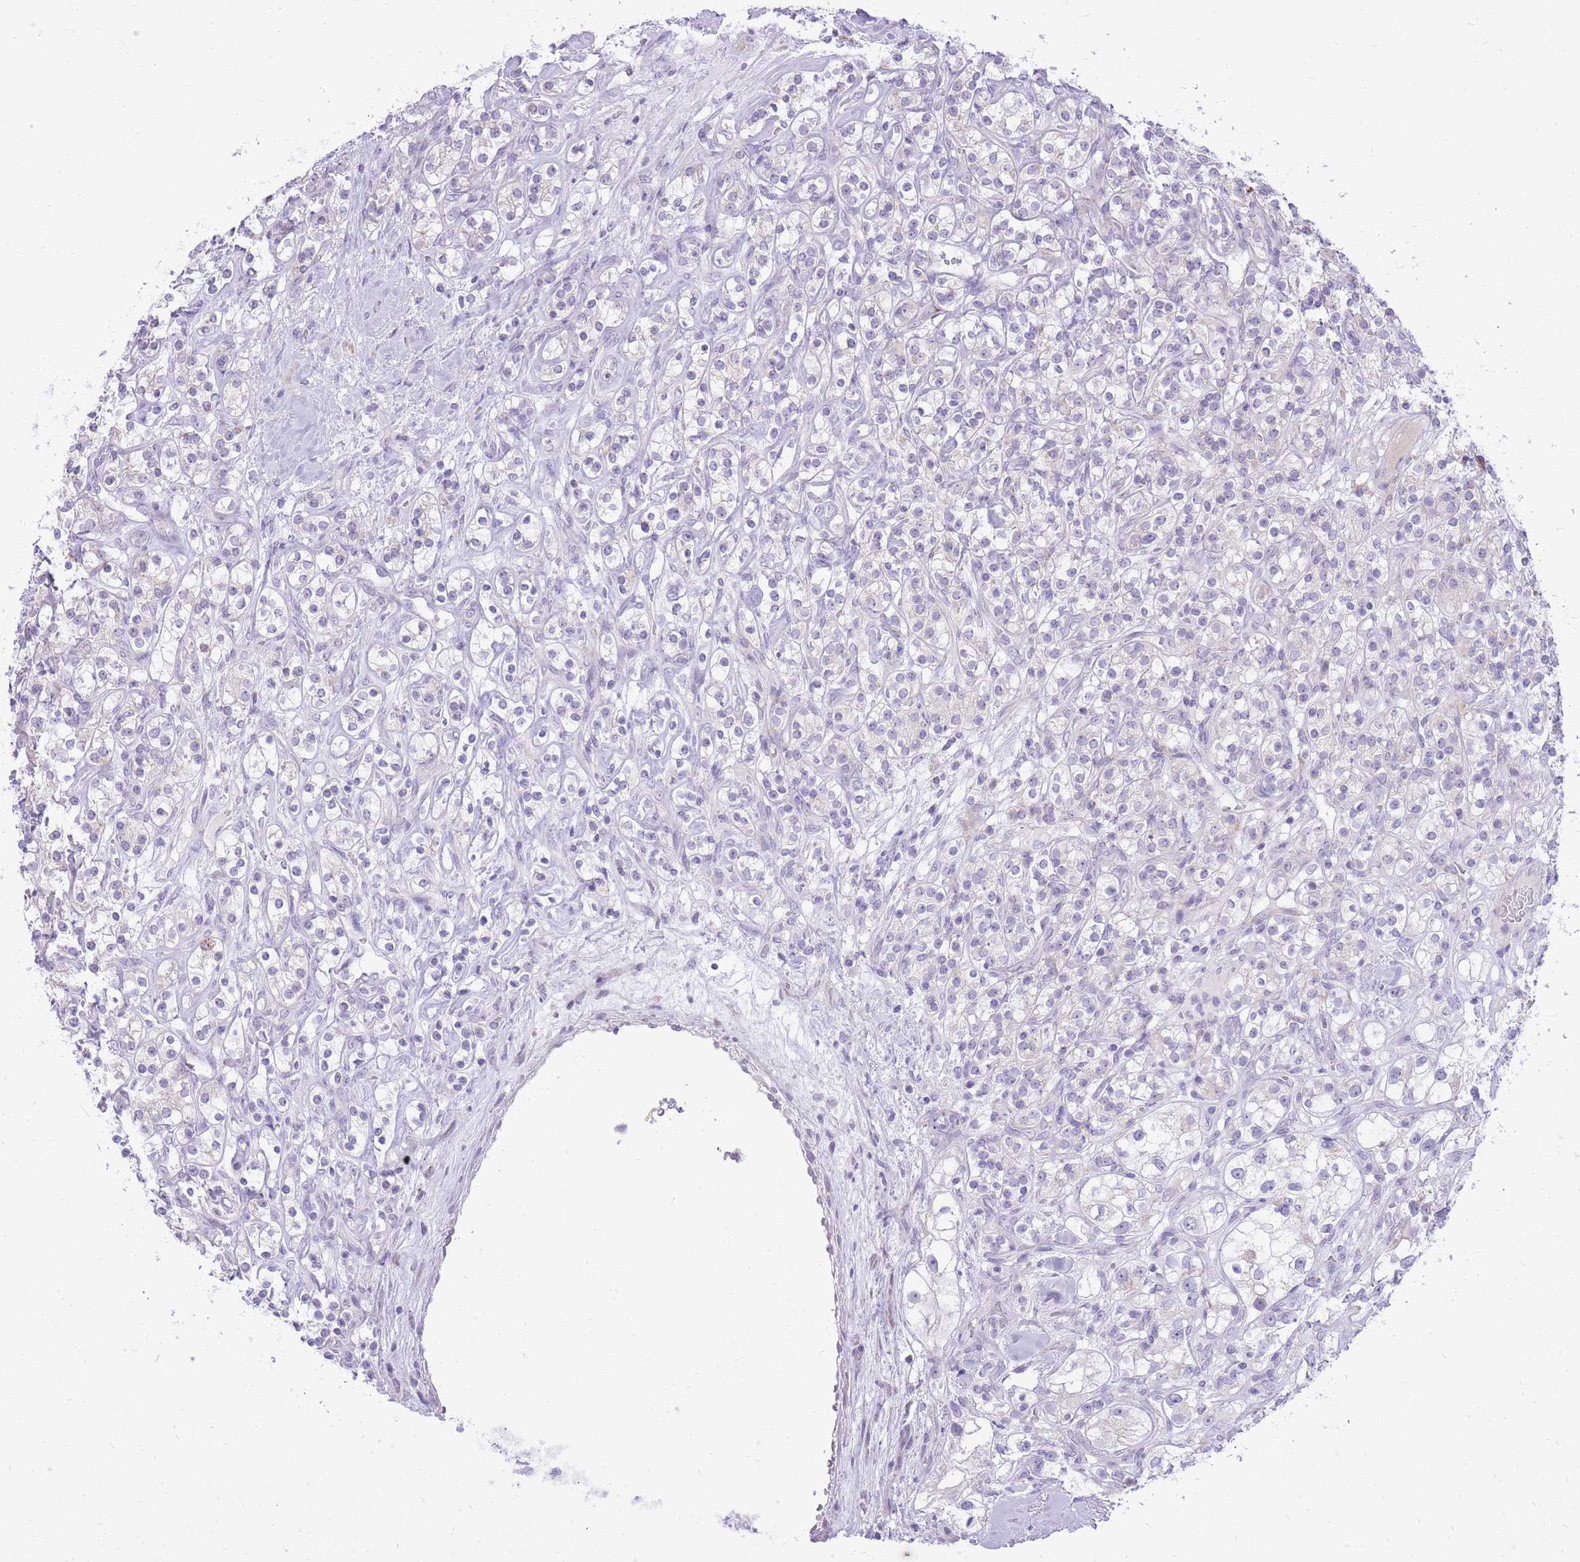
{"staining": {"intensity": "negative", "quantity": "none", "location": "none"}, "tissue": "renal cancer", "cell_type": "Tumor cells", "image_type": "cancer", "snomed": [{"axis": "morphology", "description": "Adenocarcinoma, NOS"}, {"axis": "topography", "description": "Kidney"}], "caption": "Image shows no protein staining in tumor cells of adenocarcinoma (renal) tissue.", "gene": "DENND2D", "patient": {"sex": "male", "age": 77}}